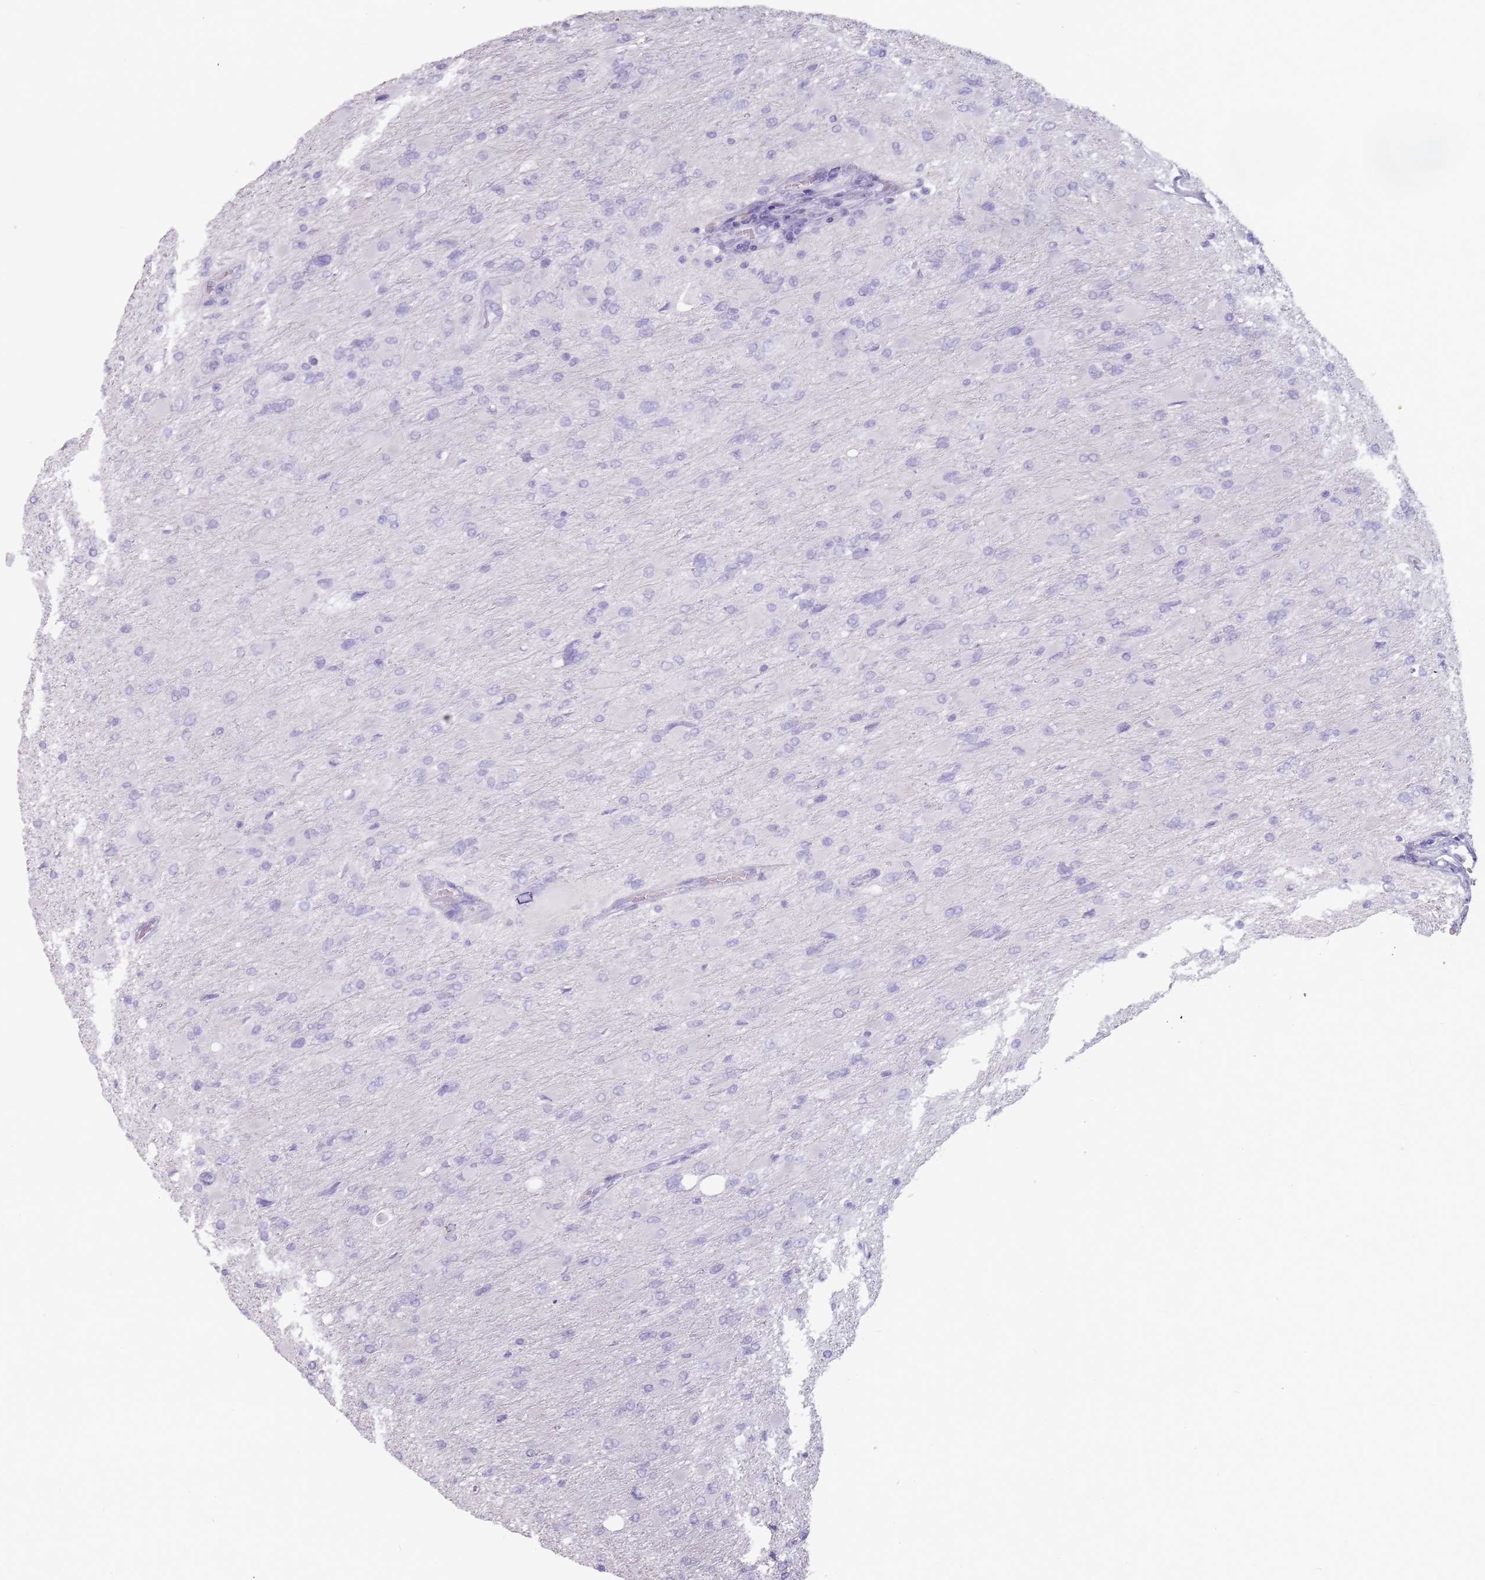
{"staining": {"intensity": "negative", "quantity": "none", "location": "none"}, "tissue": "glioma", "cell_type": "Tumor cells", "image_type": "cancer", "snomed": [{"axis": "morphology", "description": "Glioma, malignant, High grade"}, {"axis": "topography", "description": "Cerebral cortex"}], "caption": "A photomicrograph of human malignant high-grade glioma is negative for staining in tumor cells. (Brightfield microscopy of DAB immunohistochemistry (IHC) at high magnification).", "gene": "ZNF584", "patient": {"sex": "female", "age": 36}}